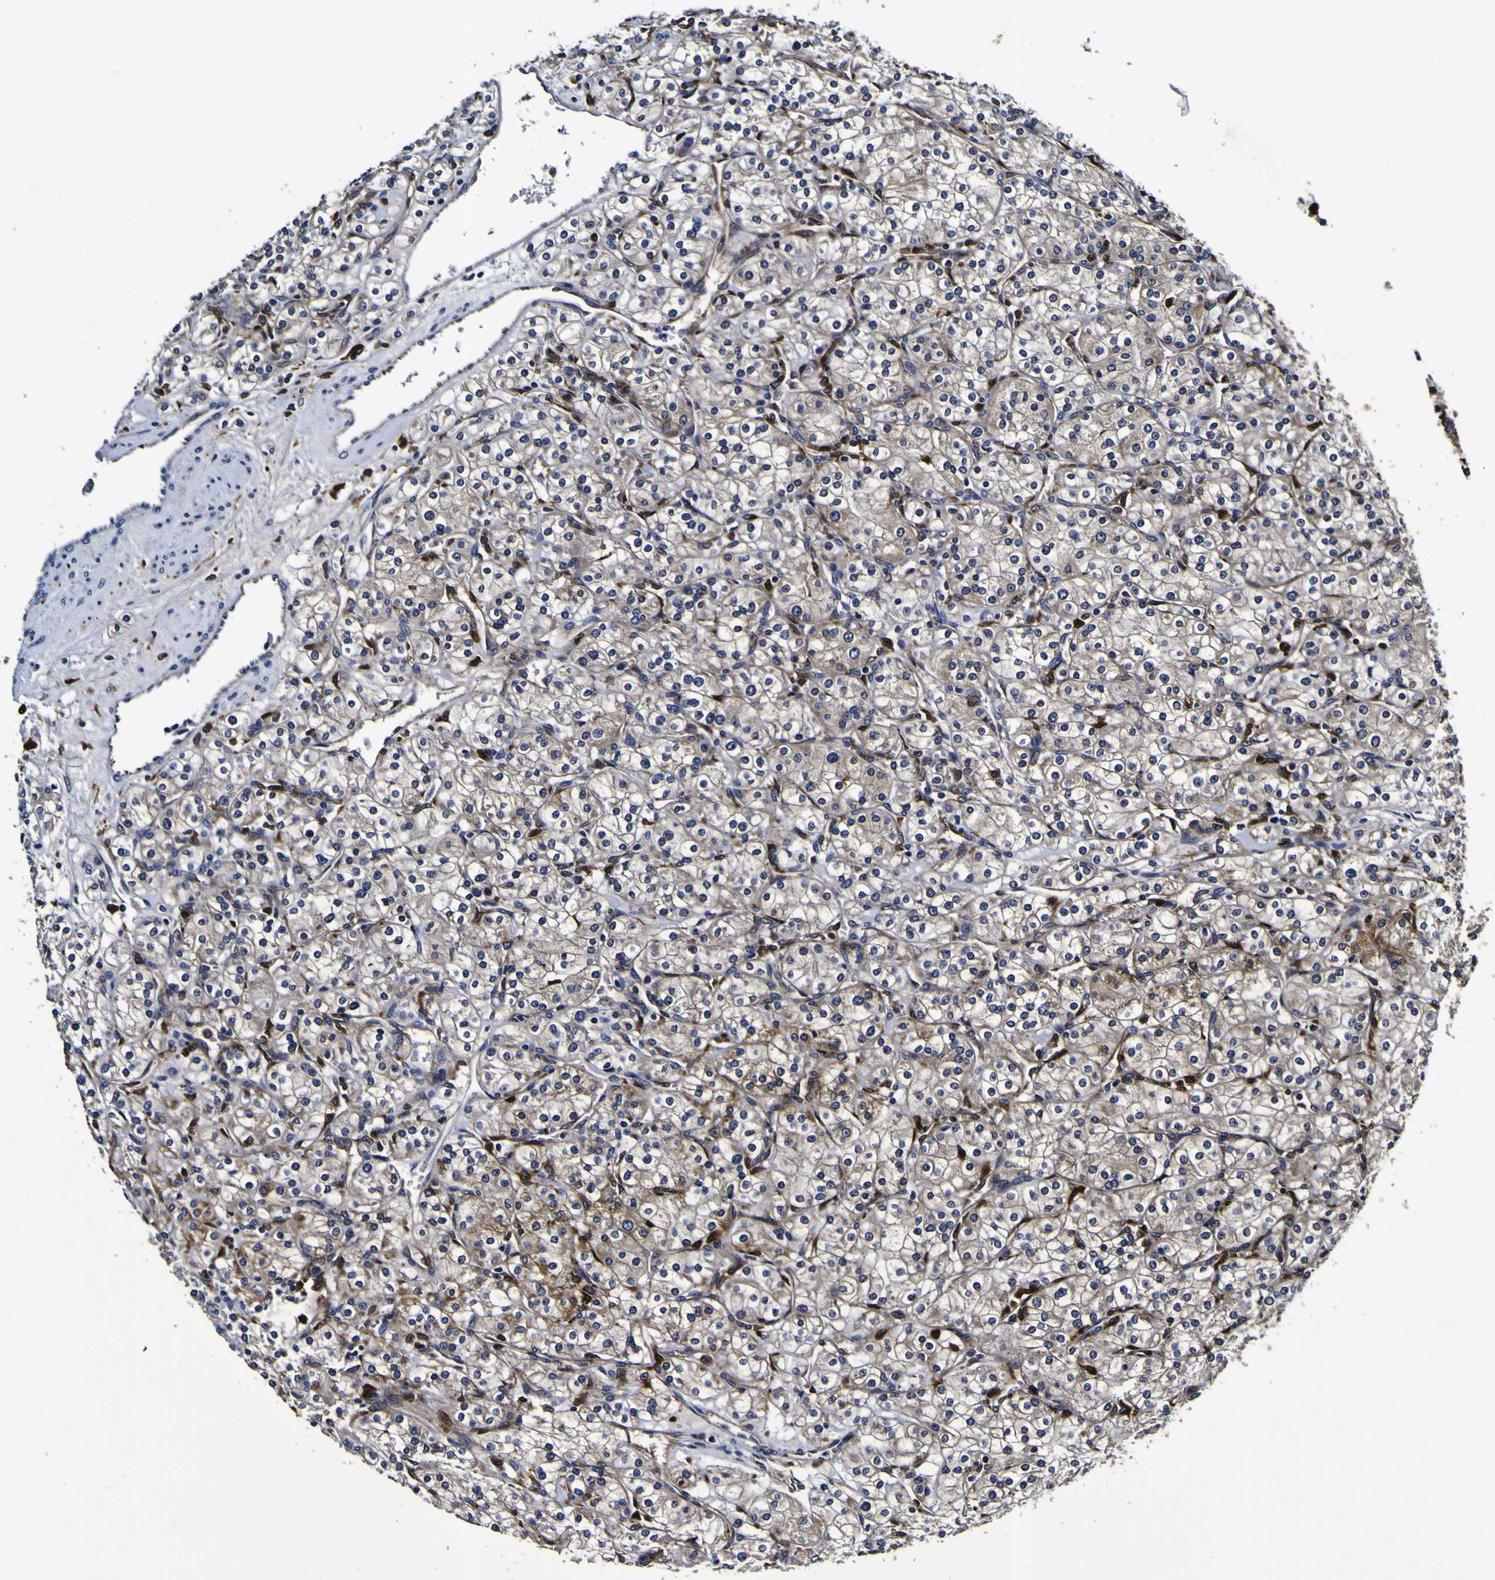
{"staining": {"intensity": "weak", "quantity": "<25%", "location": "cytoplasmic/membranous"}, "tissue": "renal cancer", "cell_type": "Tumor cells", "image_type": "cancer", "snomed": [{"axis": "morphology", "description": "Adenocarcinoma, NOS"}, {"axis": "topography", "description": "Kidney"}], "caption": "A high-resolution image shows IHC staining of renal adenocarcinoma, which reveals no significant staining in tumor cells. (Immunohistochemistry, brightfield microscopy, high magnification).", "gene": "GPX1", "patient": {"sex": "male", "age": 77}}